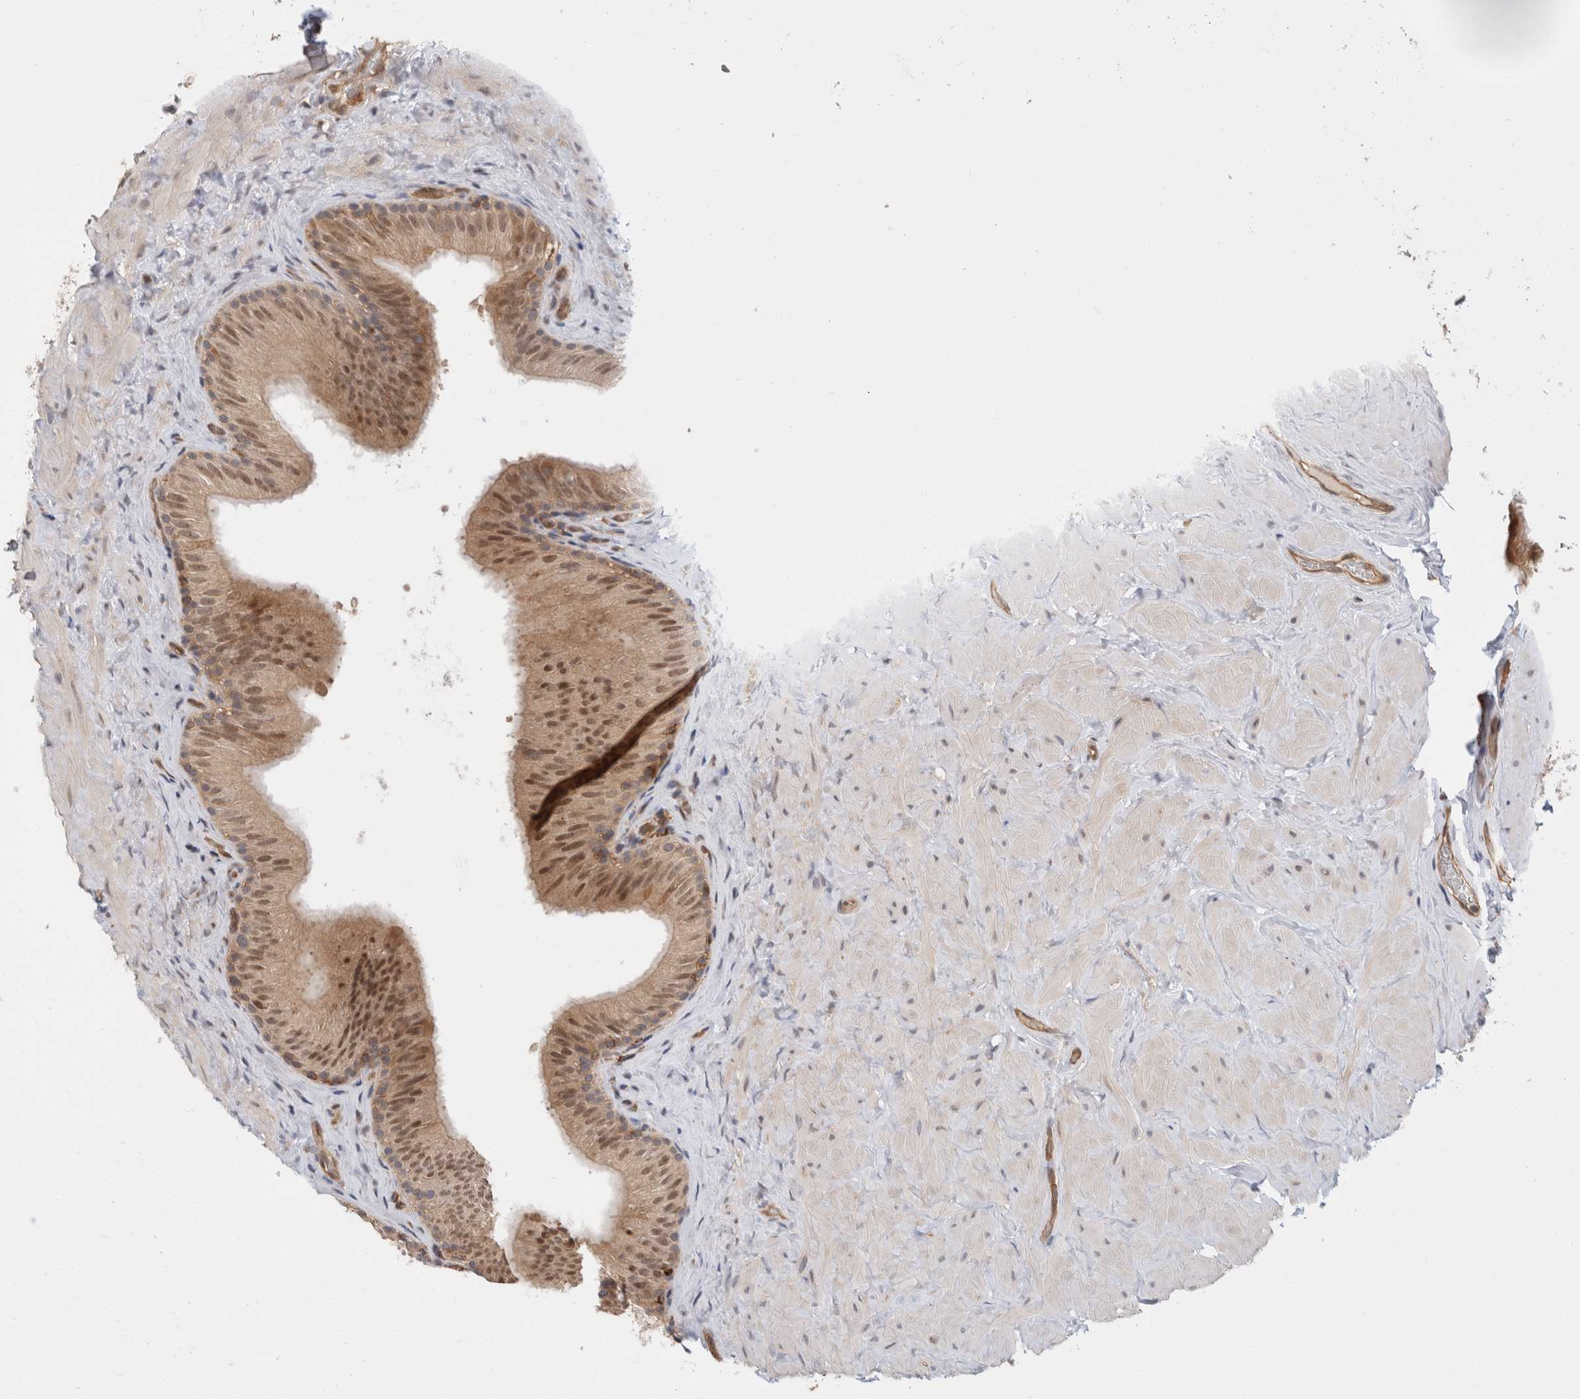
{"staining": {"intensity": "moderate", "quantity": ">75%", "location": "cytoplasmic/membranous,nuclear"}, "tissue": "epididymis", "cell_type": "Glandular cells", "image_type": "normal", "snomed": [{"axis": "morphology", "description": "Normal tissue, NOS"}, {"axis": "topography", "description": "Vascular tissue"}, {"axis": "topography", "description": "Epididymis"}], "caption": "High-power microscopy captured an immunohistochemistry (IHC) histopathology image of unremarkable epididymis, revealing moderate cytoplasmic/membranous,nuclear expression in about >75% of glandular cells.", "gene": "PFDN4", "patient": {"sex": "male", "age": 49}}